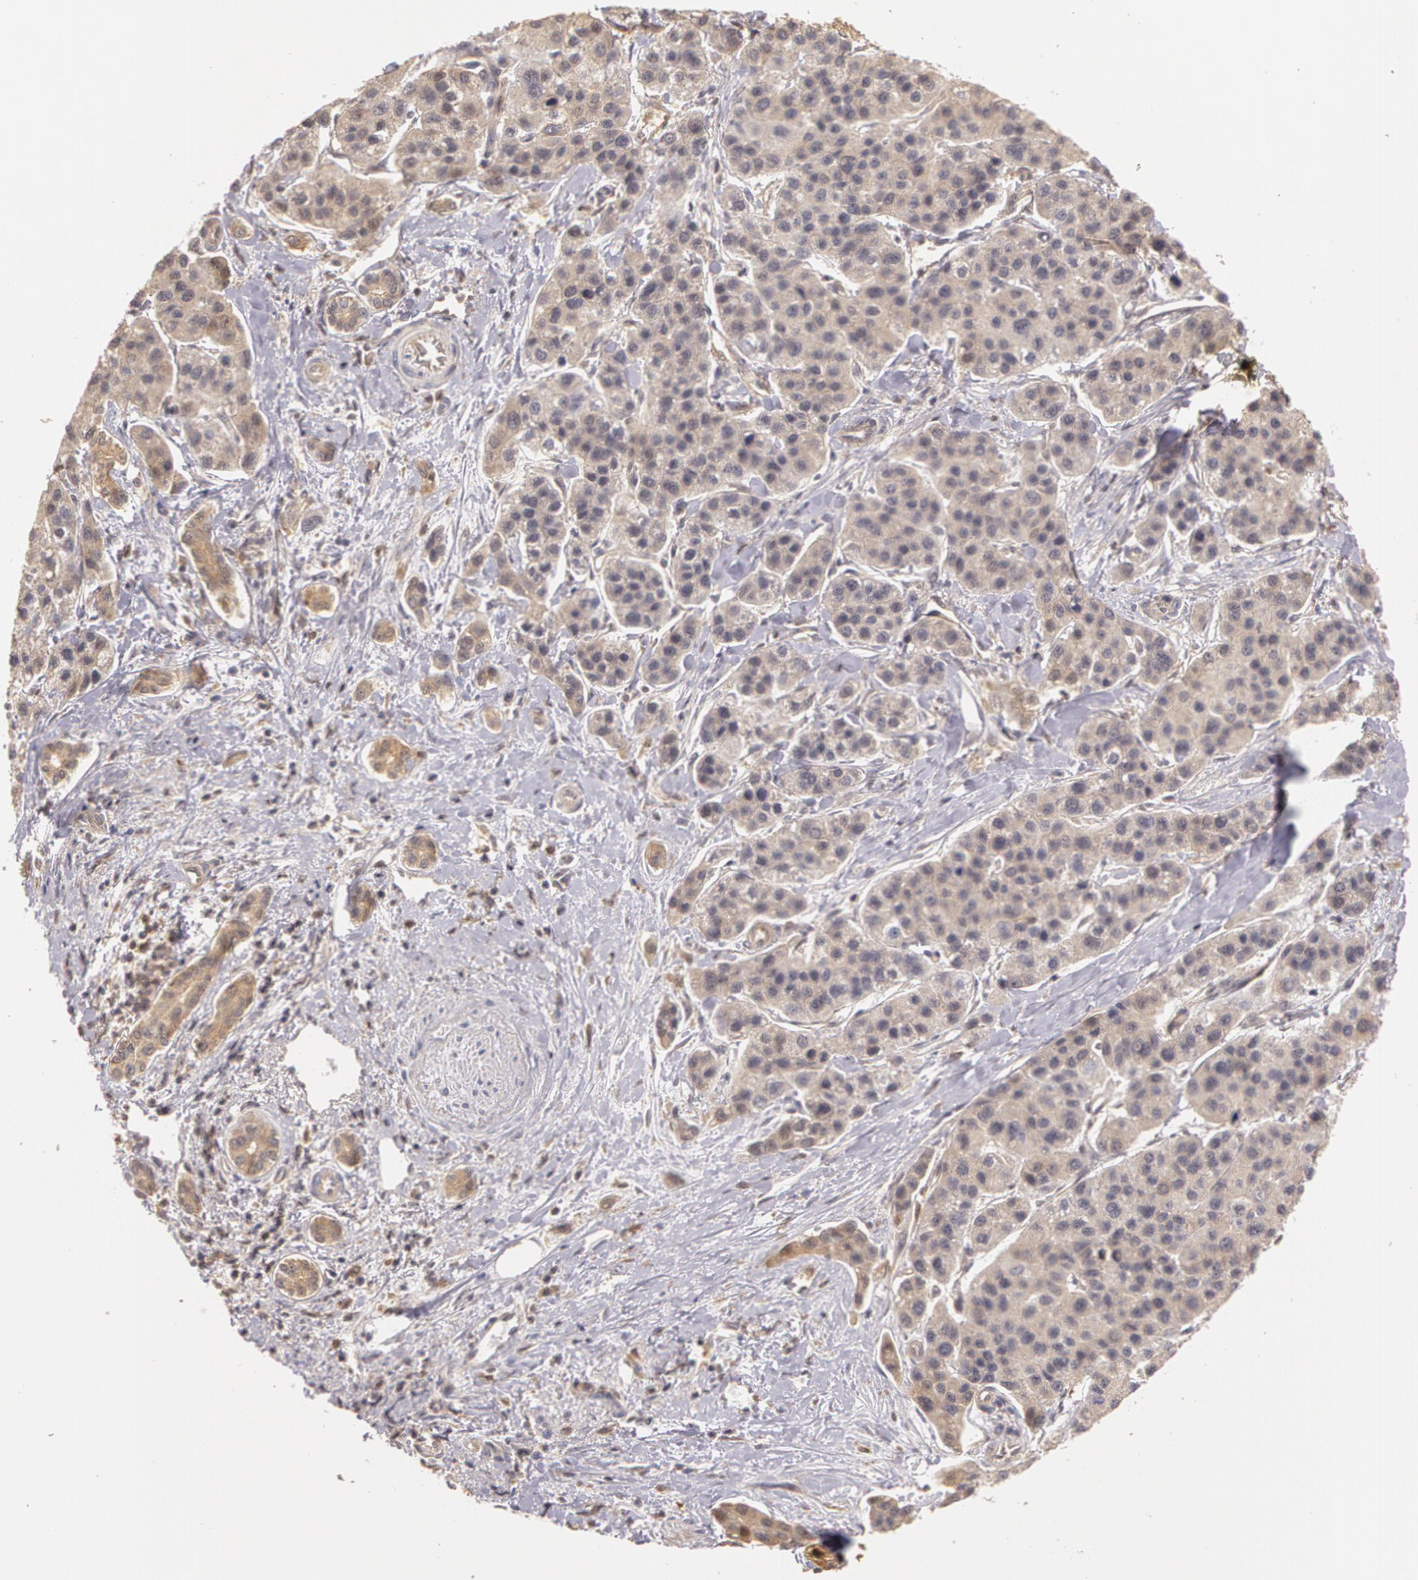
{"staining": {"intensity": "negative", "quantity": "none", "location": "none"}, "tissue": "liver cancer", "cell_type": "Tumor cells", "image_type": "cancer", "snomed": [{"axis": "morphology", "description": "Carcinoma, Hepatocellular, NOS"}, {"axis": "topography", "description": "Liver"}], "caption": "Protein analysis of liver cancer (hepatocellular carcinoma) exhibits no significant expression in tumor cells.", "gene": "AHSA1", "patient": {"sex": "female", "age": 85}}